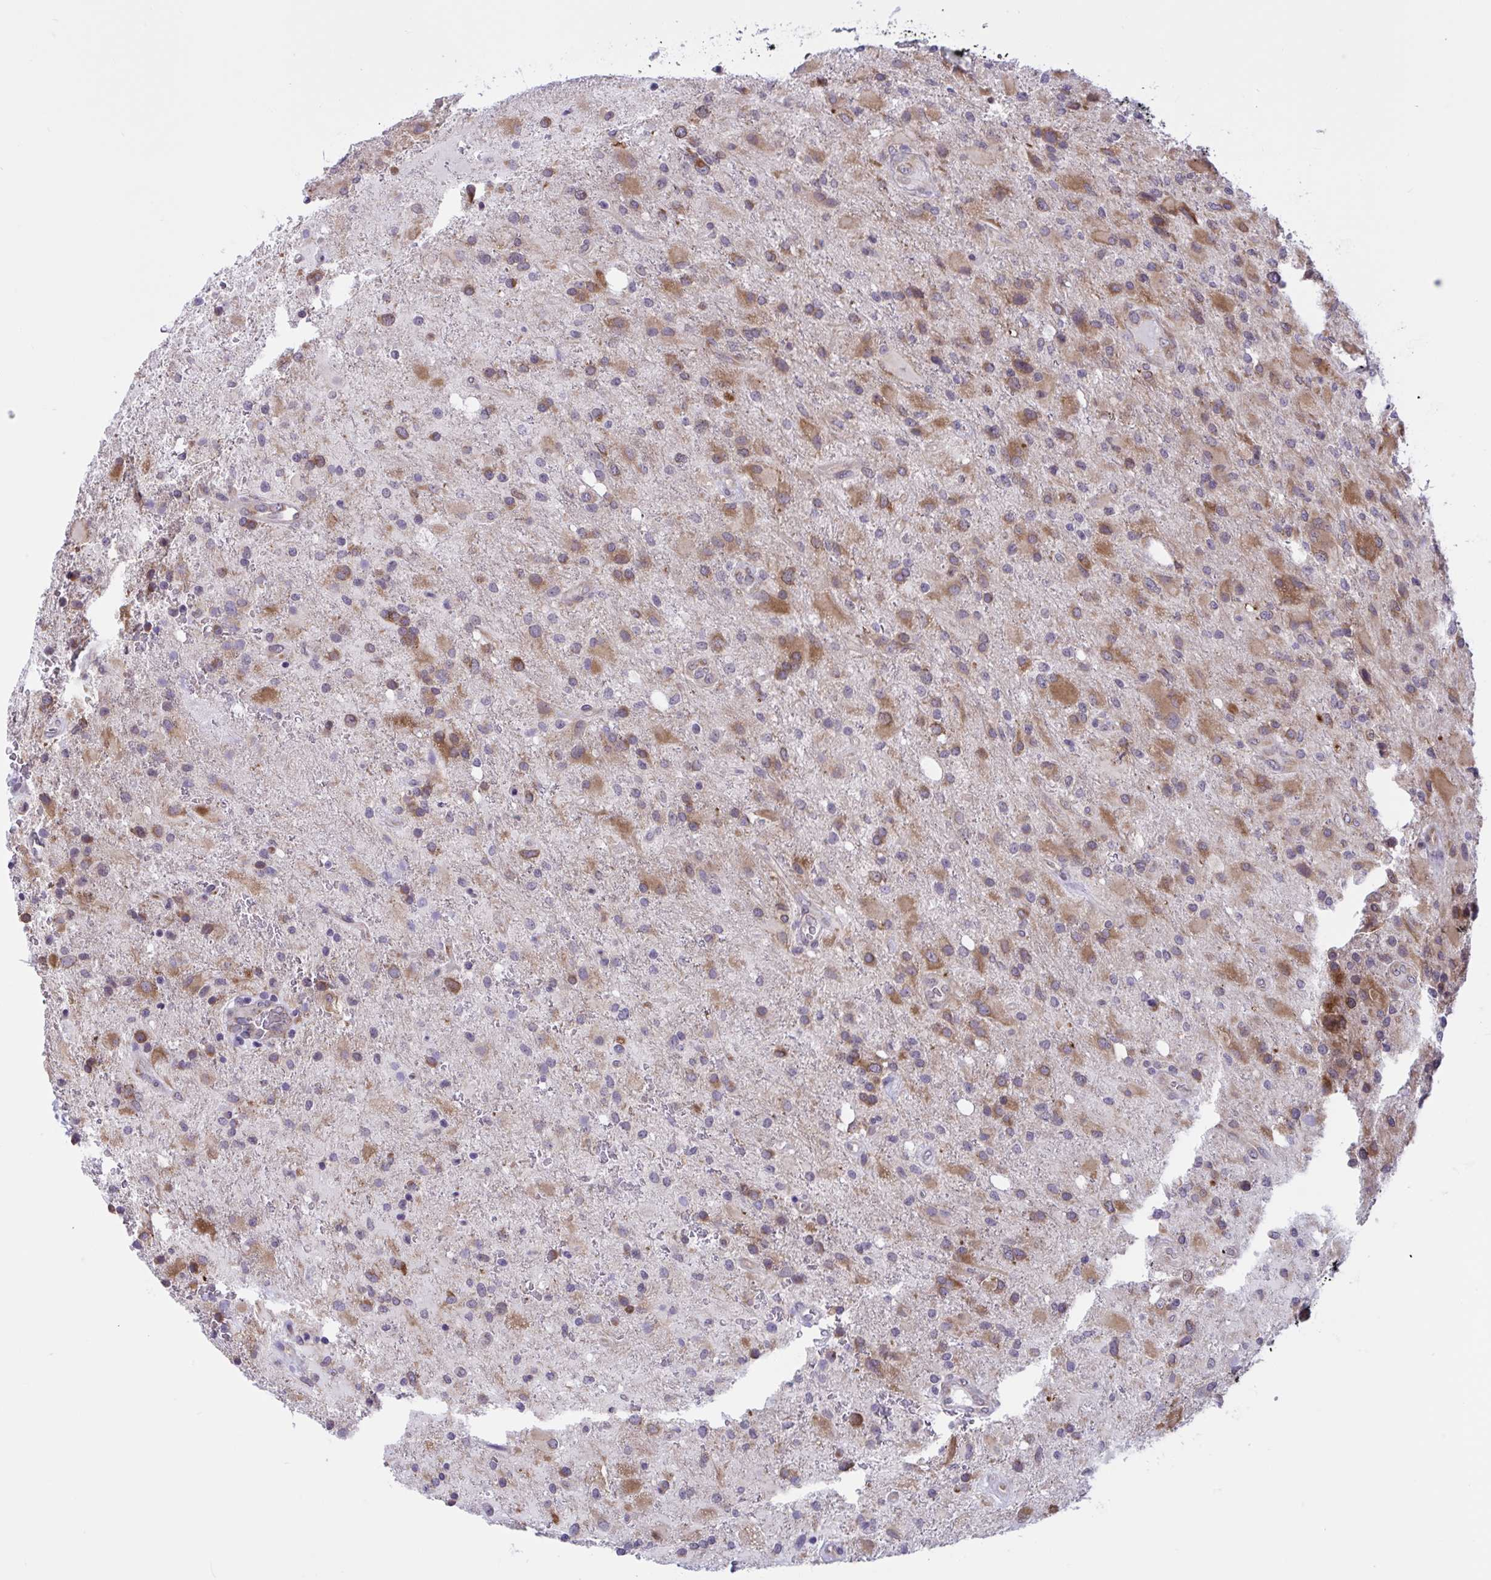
{"staining": {"intensity": "moderate", "quantity": ">75%", "location": "cytoplasmic/membranous"}, "tissue": "glioma", "cell_type": "Tumor cells", "image_type": "cancer", "snomed": [{"axis": "morphology", "description": "Glioma, malignant, High grade"}, {"axis": "topography", "description": "Brain"}], "caption": "A micrograph showing moderate cytoplasmic/membranous expression in approximately >75% of tumor cells in malignant glioma (high-grade), as visualized by brown immunohistochemical staining.", "gene": "CAMLG", "patient": {"sex": "male", "age": 53}}